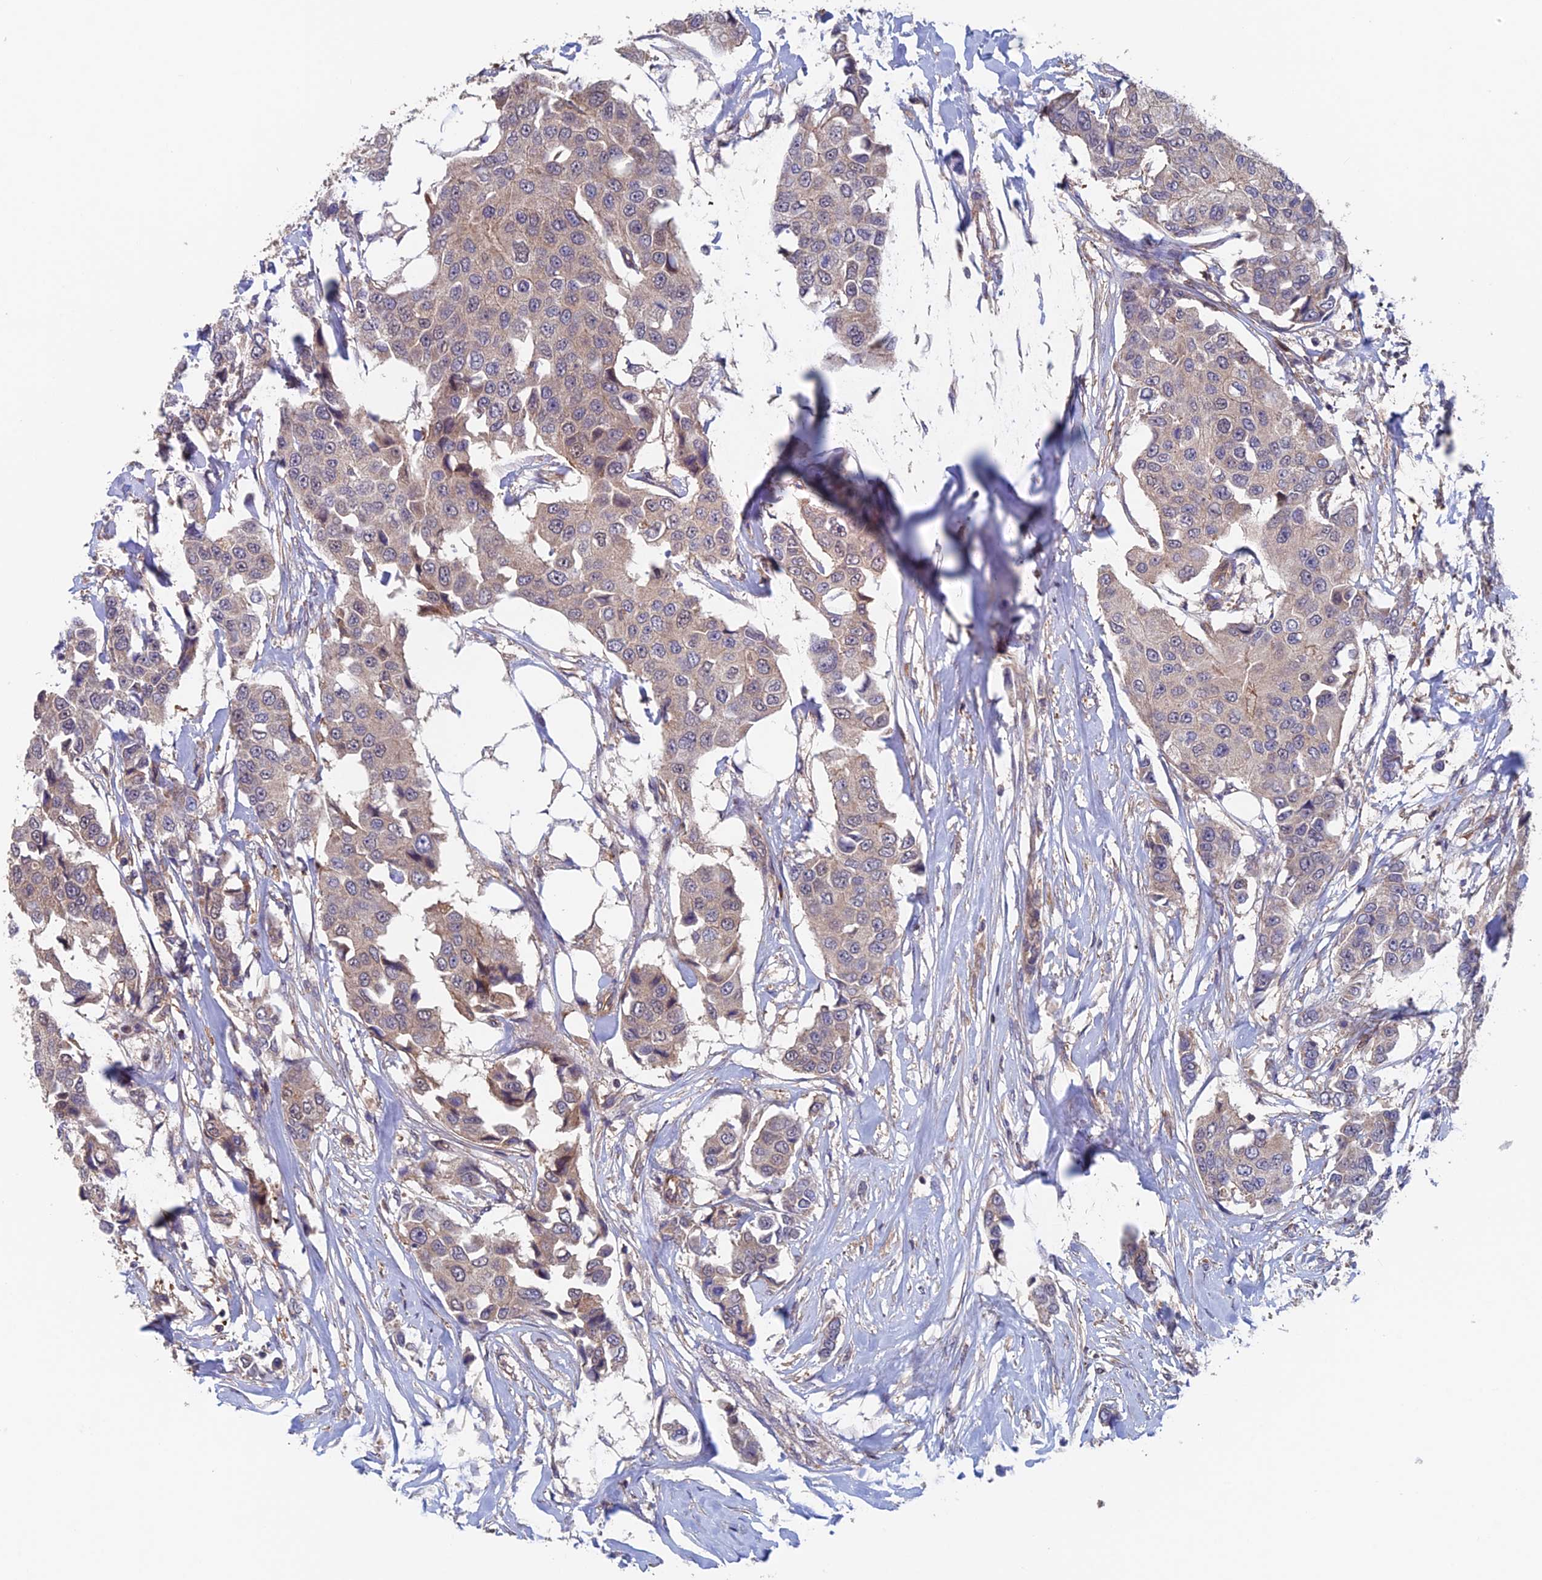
{"staining": {"intensity": "weak", "quantity": "<25%", "location": "cytoplasmic/membranous"}, "tissue": "breast cancer", "cell_type": "Tumor cells", "image_type": "cancer", "snomed": [{"axis": "morphology", "description": "Duct carcinoma"}, {"axis": "topography", "description": "Breast"}], "caption": "Immunohistochemistry of breast cancer shows no expression in tumor cells.", "gene": "NUDT16L1", "patient": {"sex": "female", "age": 80}}